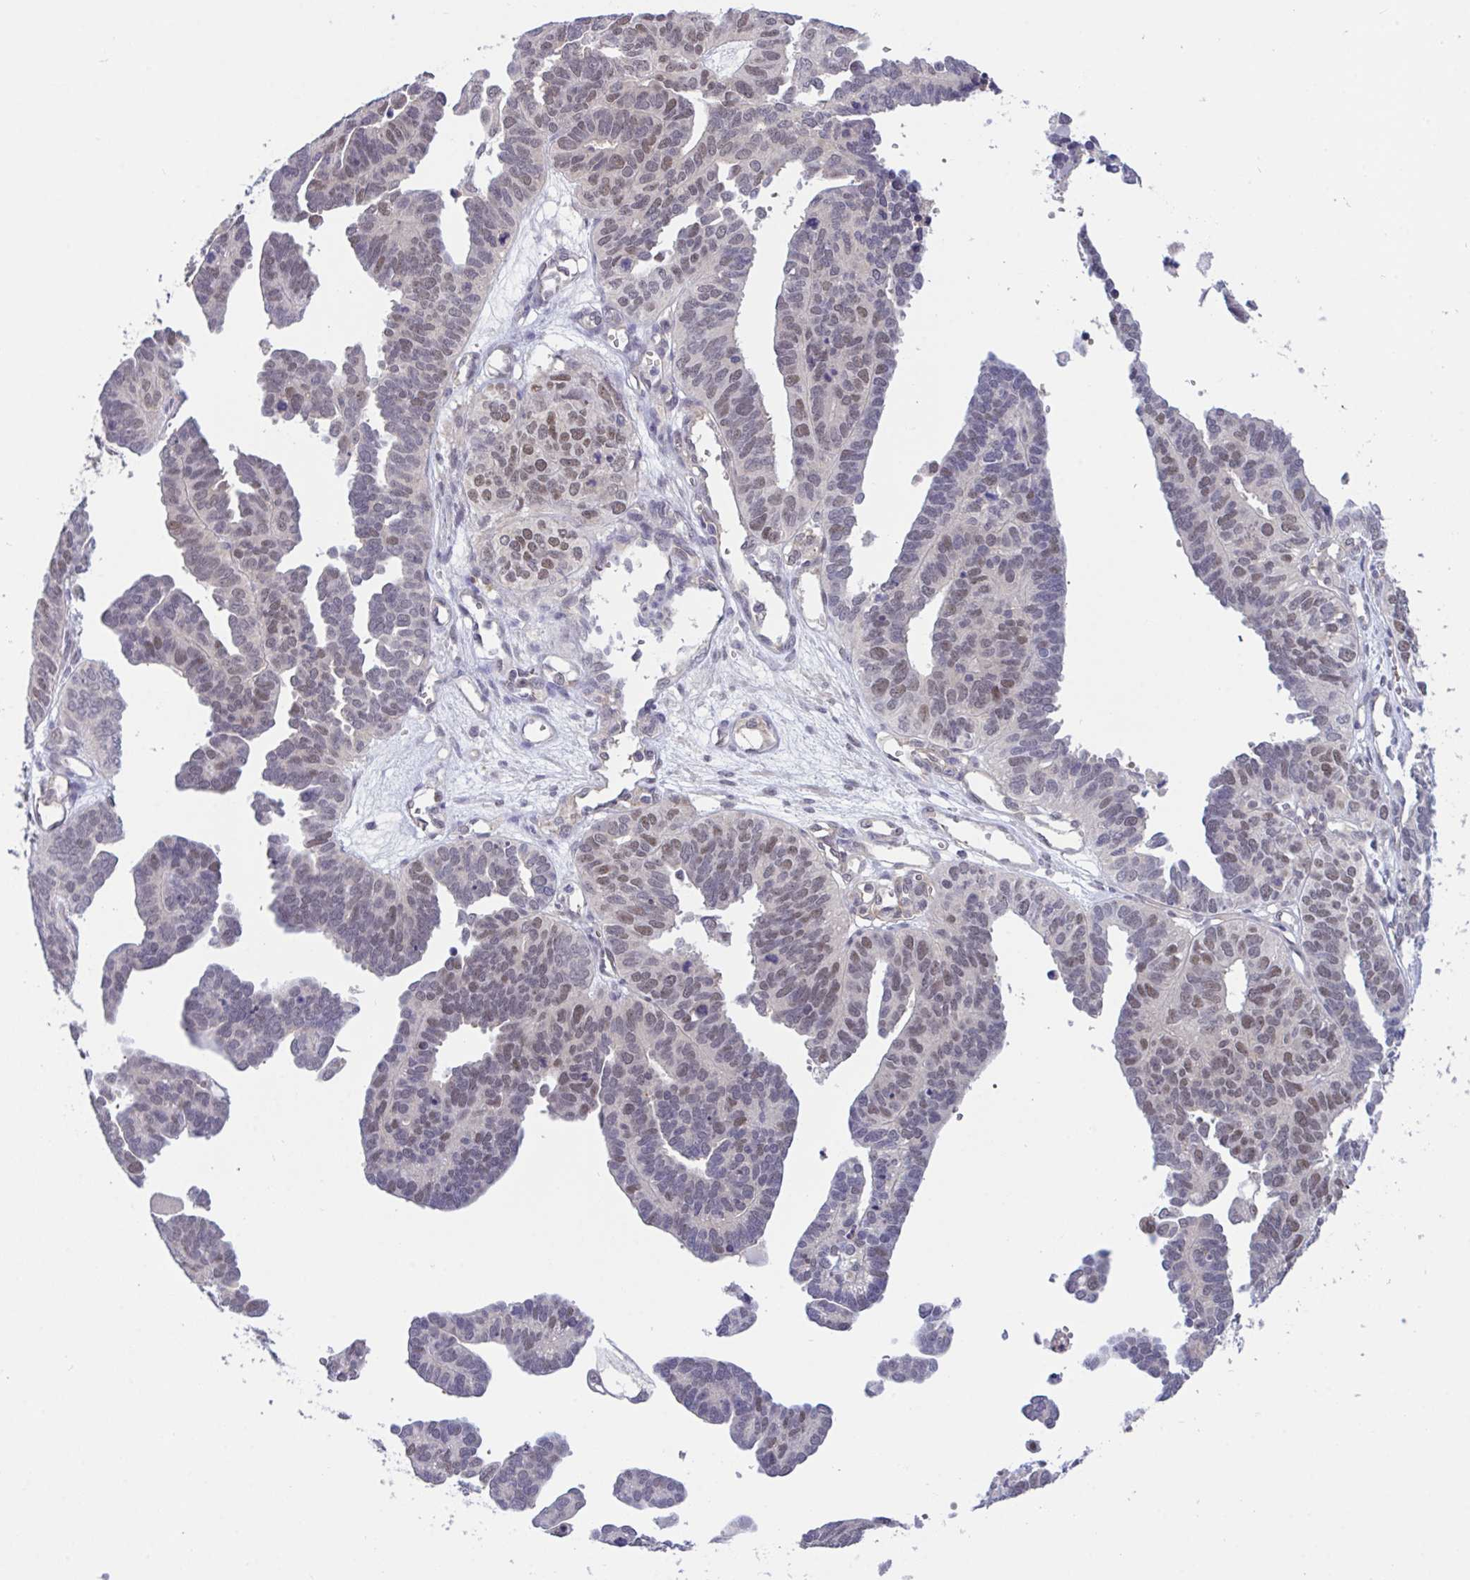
{"staining": {"intensity": "moderate", "quantity": "<25%", "location": "nuclear"}, "tissue": "ovarian cancer", "cell_type": "Tumor cells", "image_type": "cancer", "snomed": [{"axis": "morphology", "description": "Cystadenocarcinoma, serous, NOS"}, {"axis": "topography", "description": "Ovary"}], "caption": "Brown immunohistochemical staining in human ovarian serous cystadenocarcinoma displays moderate nuclear staining in approximately <25% of tumor cells.", "gene": "ZNF444", "patient": {"sex": "female", "age": 51}}